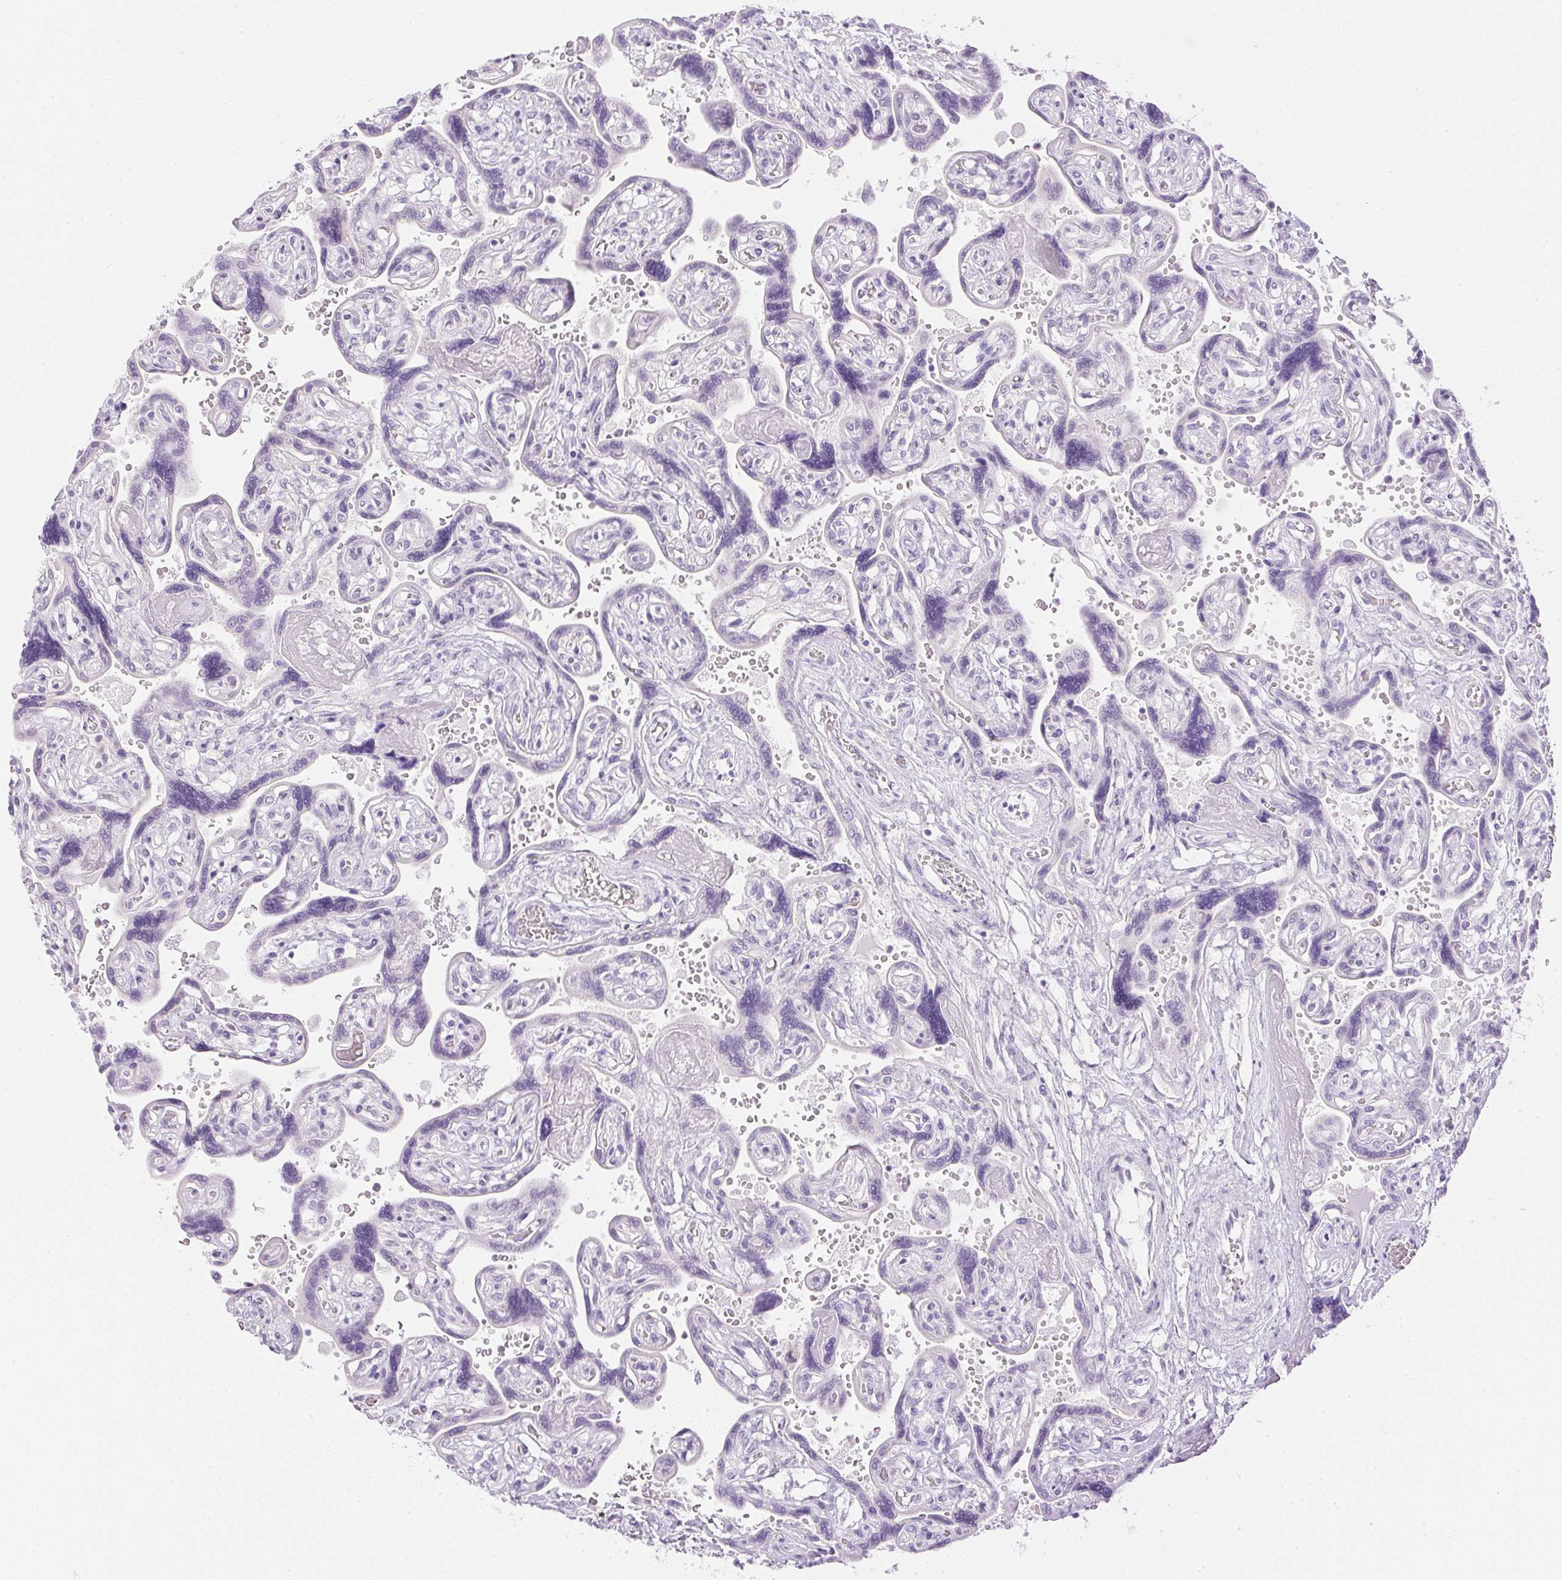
{"staining": {"intensity": "negative", "quantity": "none", "location": "none"}, "tissue": "placenta", "cell_type": "Decidual cells", "image_type": "normal", "snomed": [{"axis": "morphology", "description": "Normal tissue, NOS"}, {"axis": "topography", "description": "Placenta"}], "caption": "Protein analysis of unremarkable placenta reveals no significant staining in decidual cells.", "gene": "ATP6V1G3", "patient": {"sex": "female", "age": 32}}